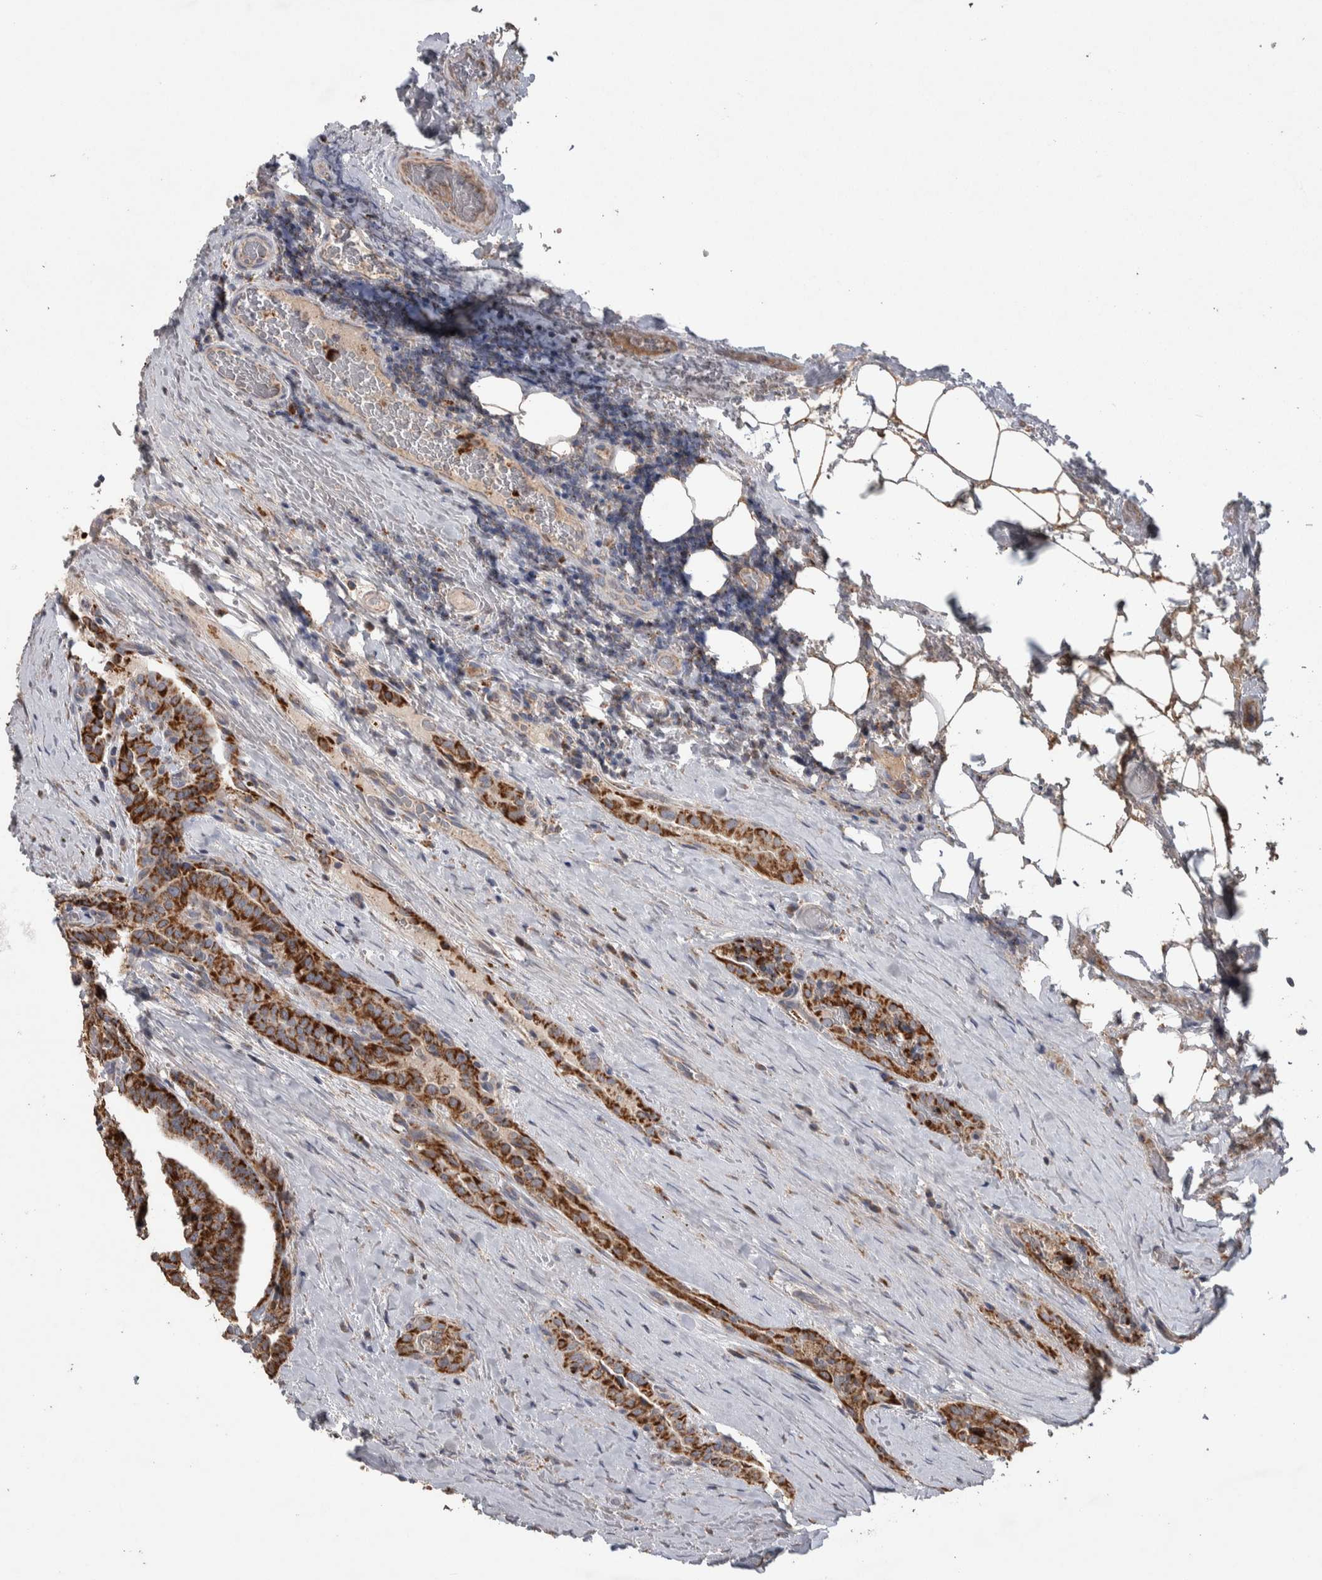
{"staining": {"intensity": "strong", "quantity": ">75%", "location": "cytoplasmic/membranous"}, "tissue": "thyroid cancer", "cell_type": "Tumor cells", "image_type": "cancer", "snomed": [{"axis": "morphology", "description": "Papillary adenocarcinoma, NOS"}, {"axis": "topography", "description": "Thyroid gland"}], "caption": "Protein analysis of papillary adenocarcinoma (thyroid) tissue shows strong cytoplasmic/membranous expression in approximately >75% of tumor cells. (Stains: DAB (3,3'-diaminobenzidine) in brown, nuclei in blue, Microscopy: brightfield microscopy at high magnification).", "gene": "SCO1", "patient": {"sex": "male", "age": 77}}